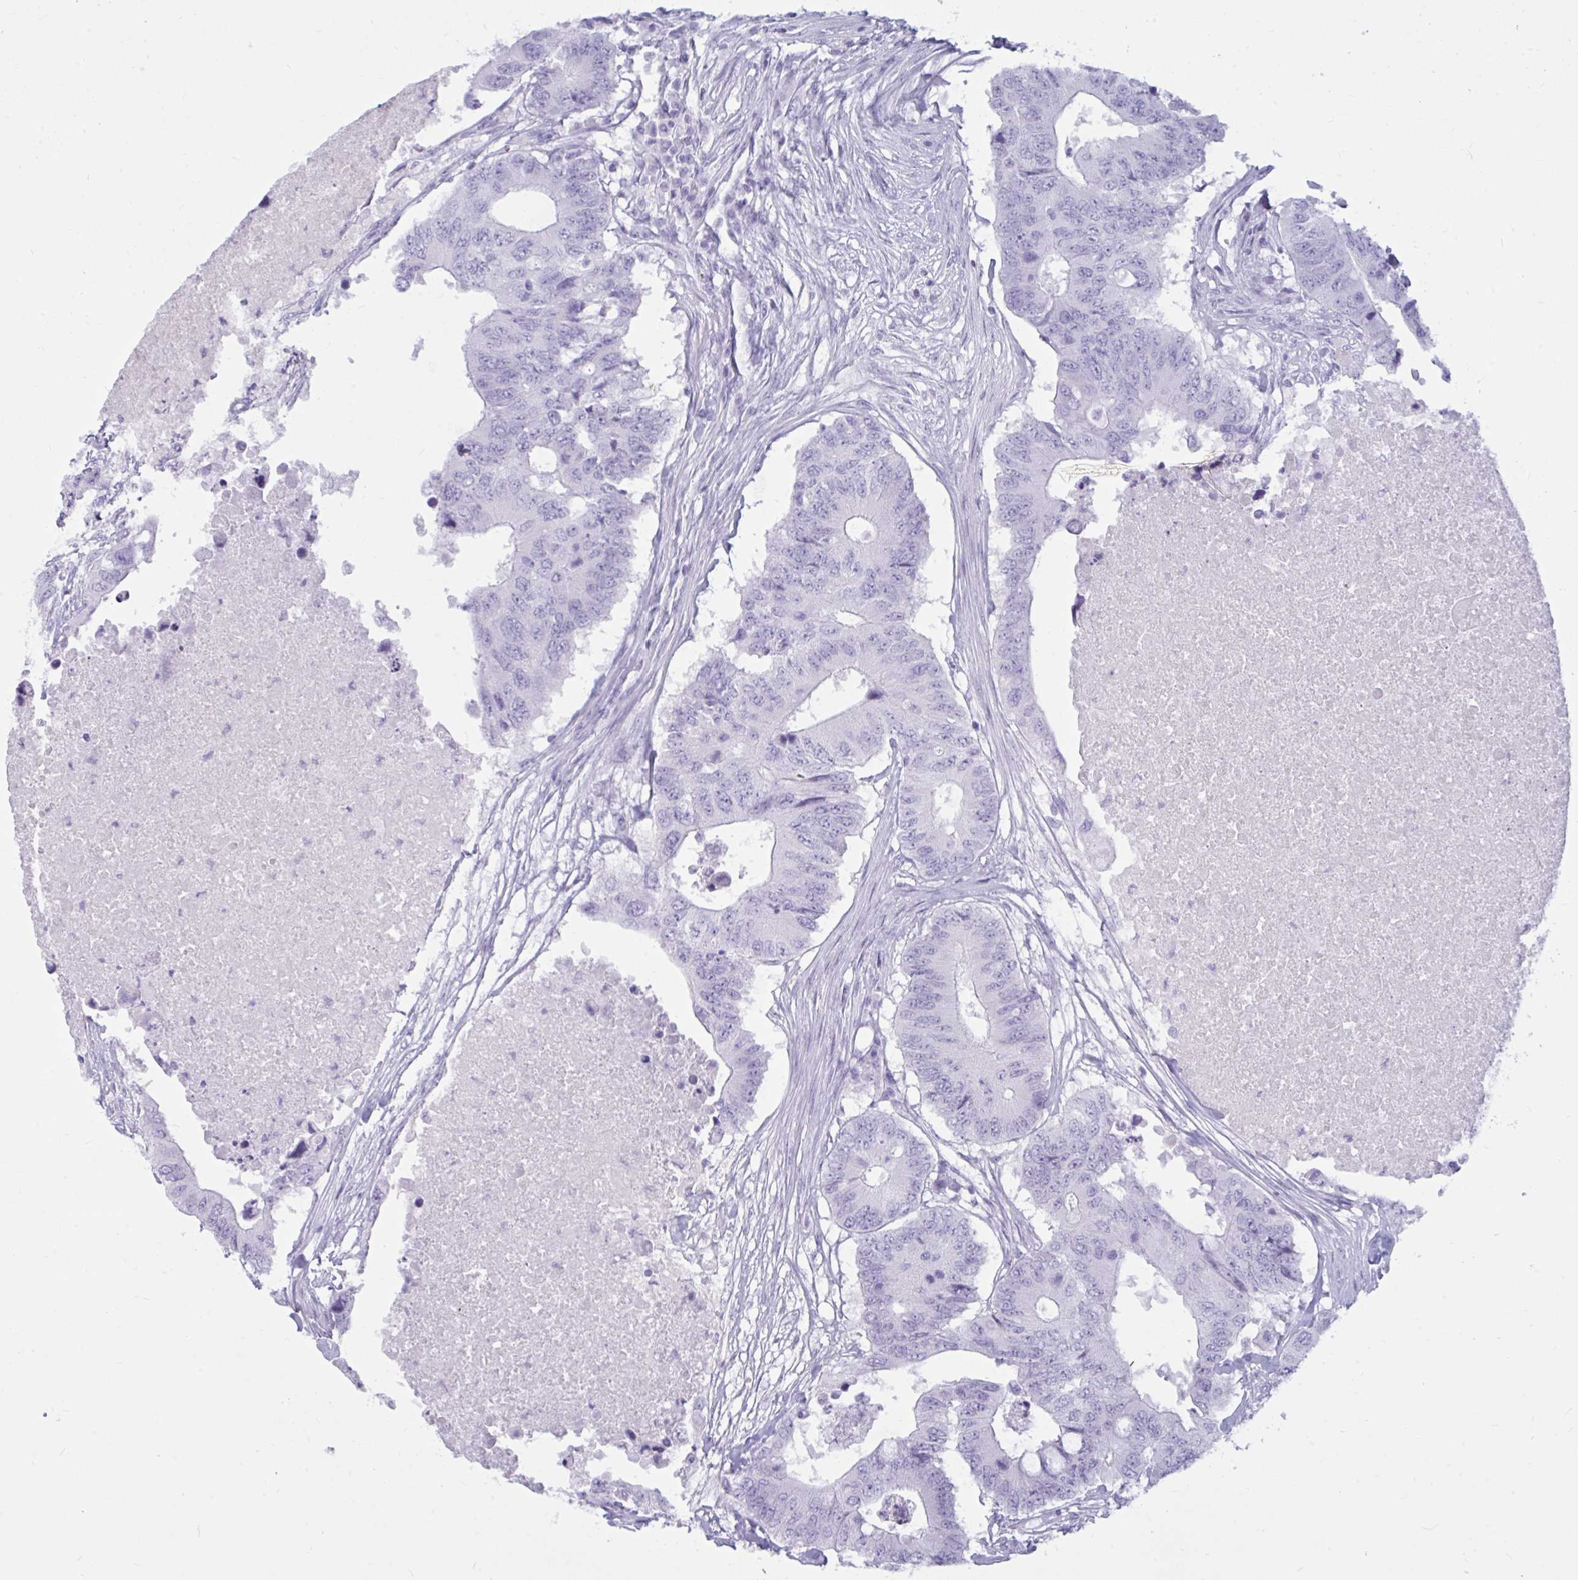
{"staining": {"intensity": "negative", "quantity": "none", "location": "none"}, "tissue": "colorectal cancer", "cell_type": "Tumor cells", "image_type": "cancer", "snomed": [{"axis": "morphology", "description": "Adenocarcinoma, NOS"}, {"axis": "topography", "description": "Colon"}], "caption": "Histopathology image shows no protein staining in tumor cells of colorectal adenocarcinoma tissue. (DAB (3,3'-diaminobenzidine) immunohistochemistry visualized using brightfield microscopy, high magnification).", "gene": "BBS10", "patient": {"sex": "male", "age": 71}}